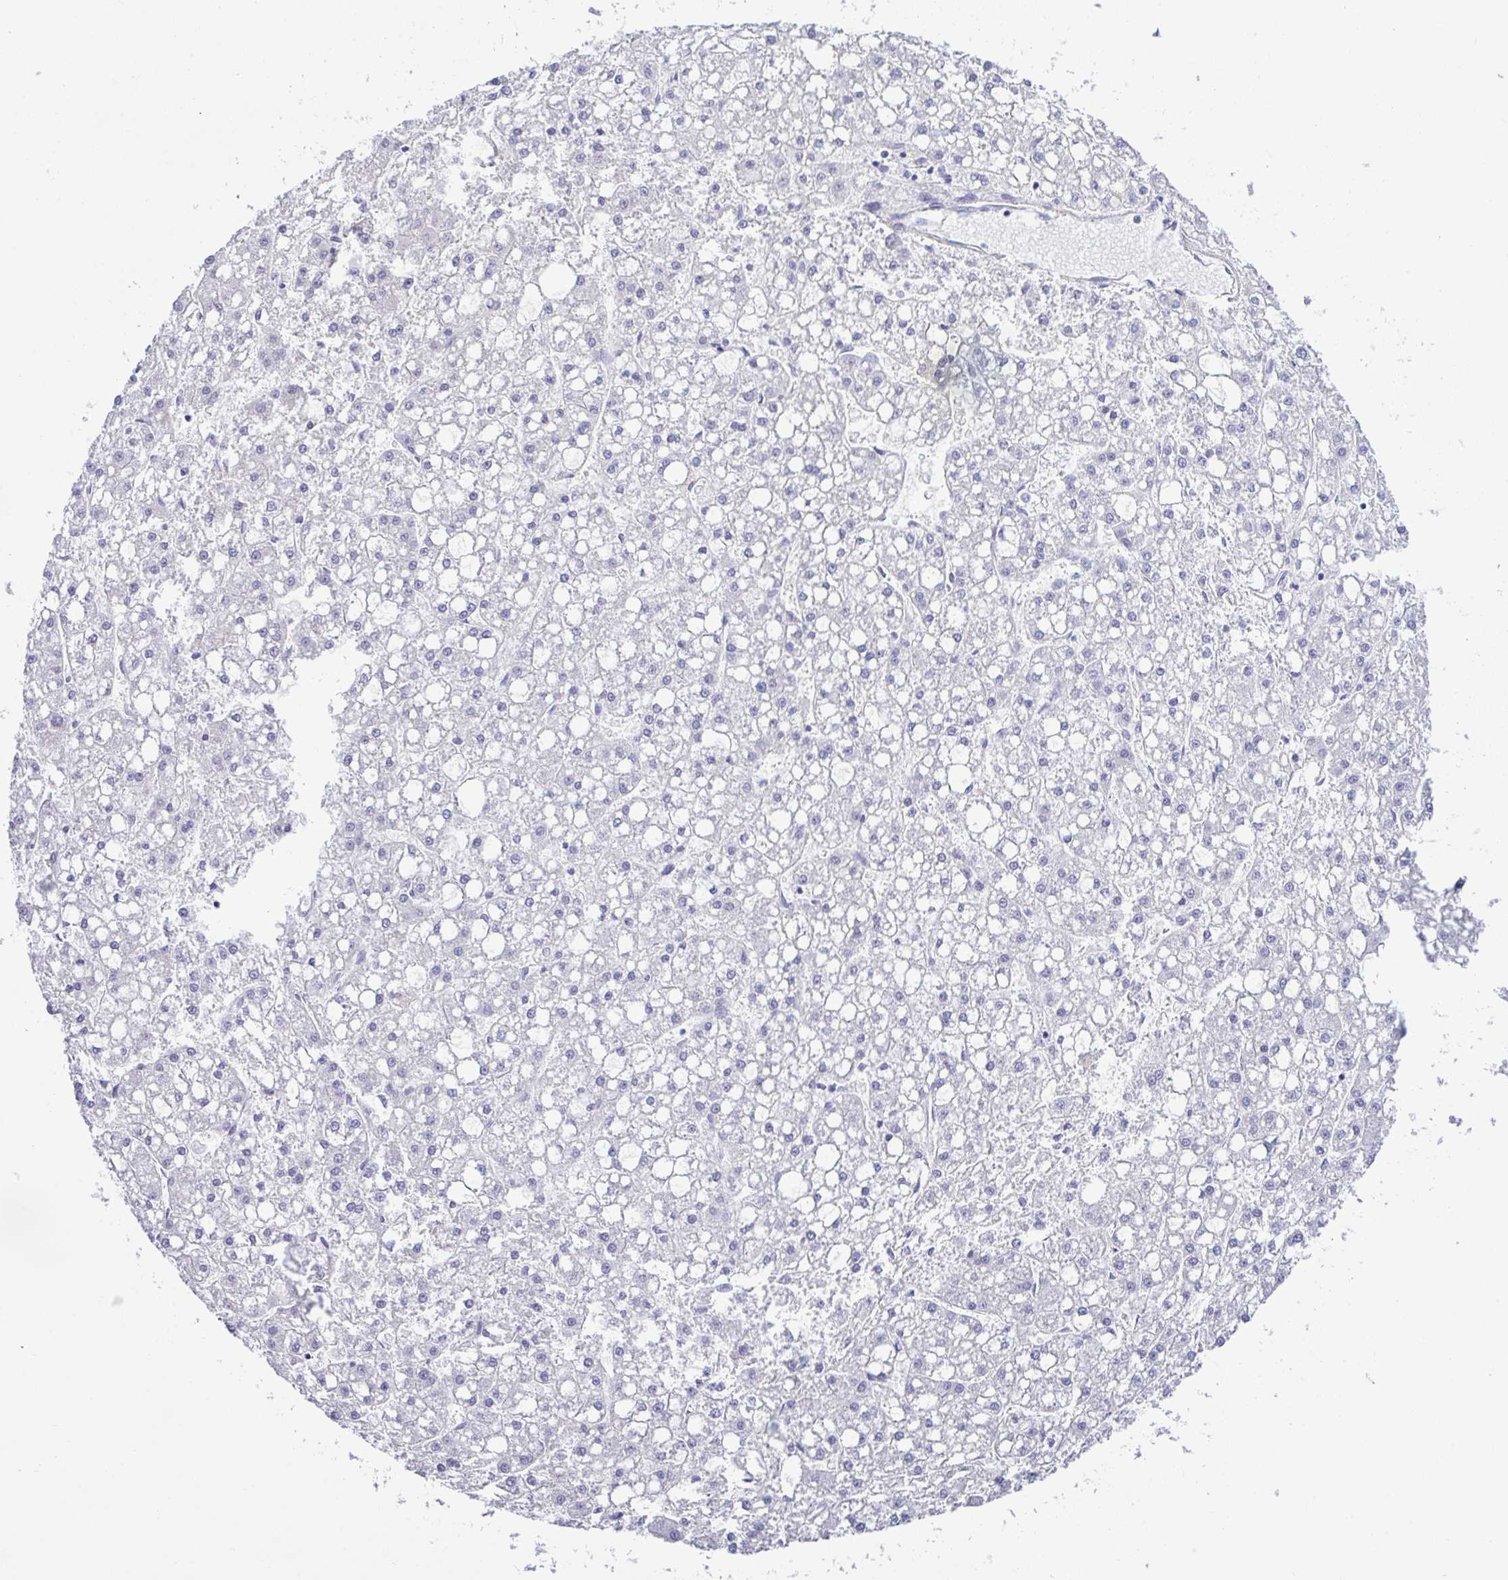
{"staining": {"intensity": "negative", "quantity": "none", "location": "none"}, "tissue": "liver cancer", "cell_type": "Tumor cells", "image_type": "cancer", "snomed": [{"axis": "morphology", "description": "Carcinoma, Hepatocellular, NOS"}, {"axis": "topography", "description": "Liver"}], "caption": "Human liver hepatocellular carcinoma stained for a protein using immunohistochemistry reveals no expression in tumor cells.", "gene": "MED11", "patient": {"sex": "male", "age": 67}}